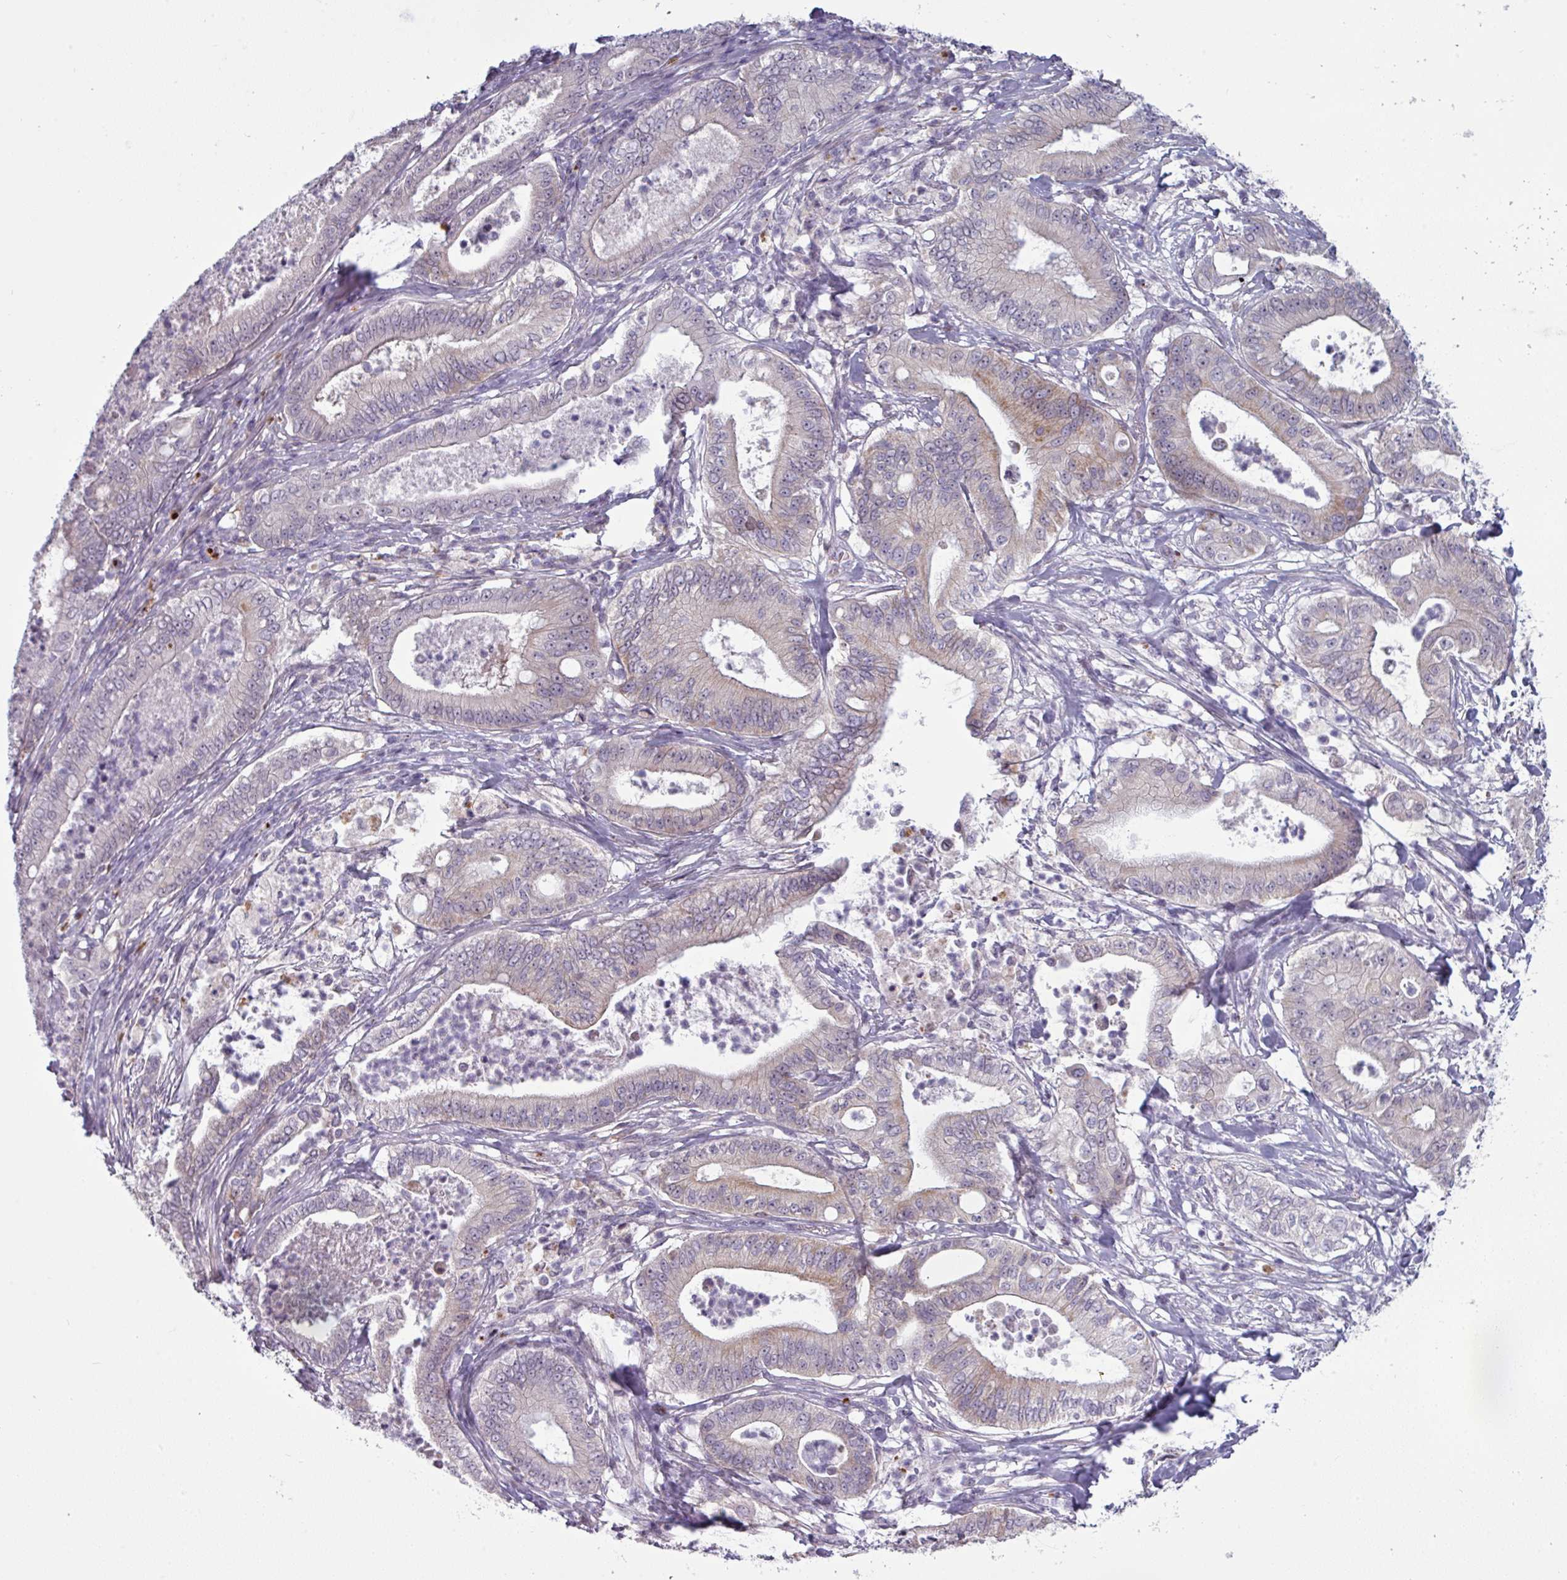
{"staining": {"intensity": "weak", "quantity": "<25%", "location": "cytoplasmic/membranous"}, "tissue": "pancreatic cancer", "cell_type": "Tumor cells", "image_type": "cancer", "snomed": [{"axis": "morphology", "description": "Adenocarcinoma, NOS"}, {"axis": "topography", "description": "Pancreas"}], "caption": "Immunohistochemistry (IHC) image of adenocarcinoma (pancreatic) stained for a protein (brown), which demonstrates no staining in tumor cells.", "gene": "C2orf16", "patient": {"sex": "male", "age": 71}}